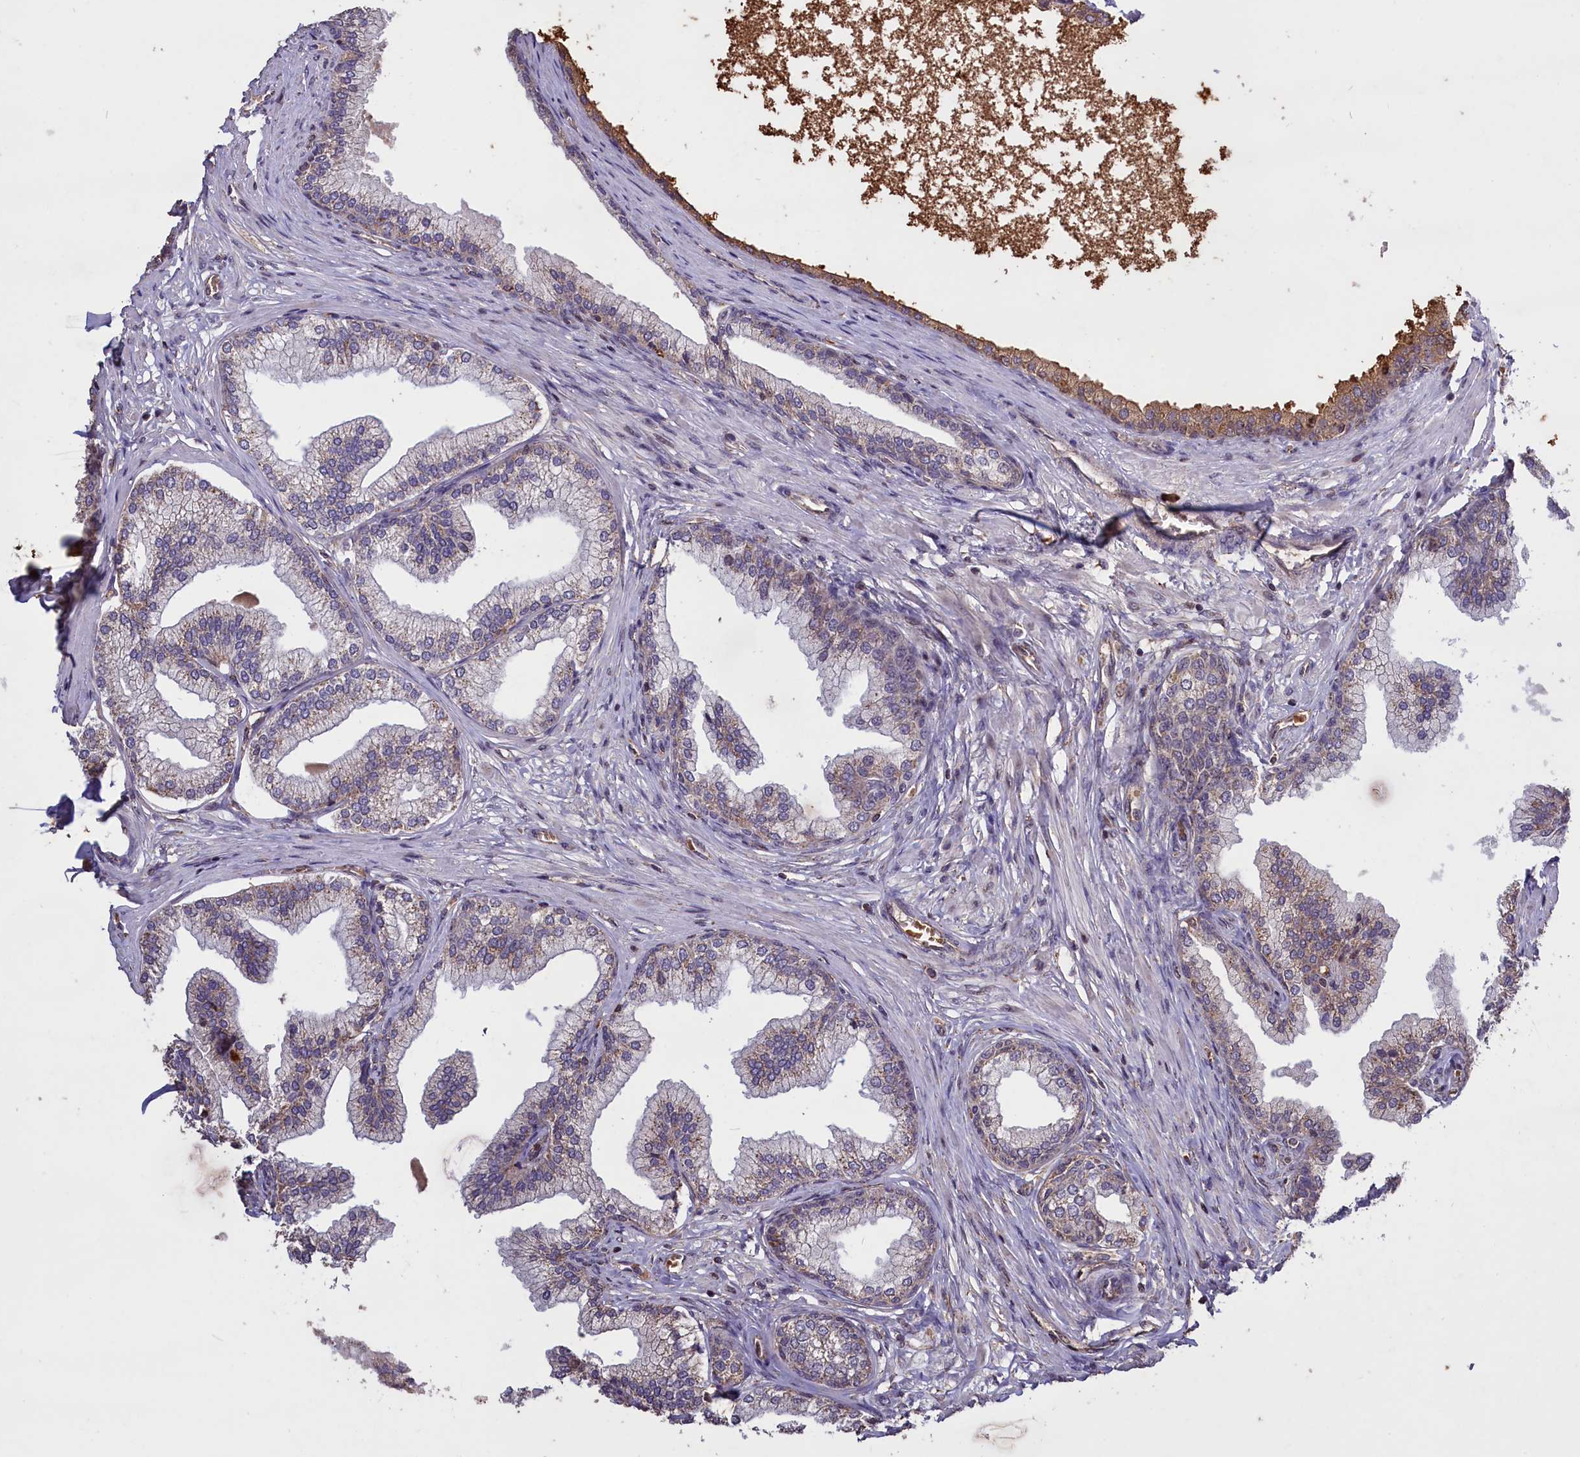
{"staining": {"intensity": "moderate", "quantity": "25%-75%", "location": "cytoplasmic/membranous"}, "tissue": "prostate", "cell_type": "Glandular cells", "image_type": "normal", "snomed": [{"axis": "morphology", "description": "Normal tissue, NOS"}, {"axis": "morphology", "description": "Urothelial carcinoma, Low grade"}, {"axis": "topography", "description": "Urinary bladder"}, {"axis": "topography", "description": "Prostate"}], "caption": "Unremarkable prostate was stained to show a protein in brown. There is medium levels of moderate cytoplasmic/membranous staining in about 25%-75% of glandular cells.", "gene": "CLRN2", "patient": {"sex": "male", "age": 60}}